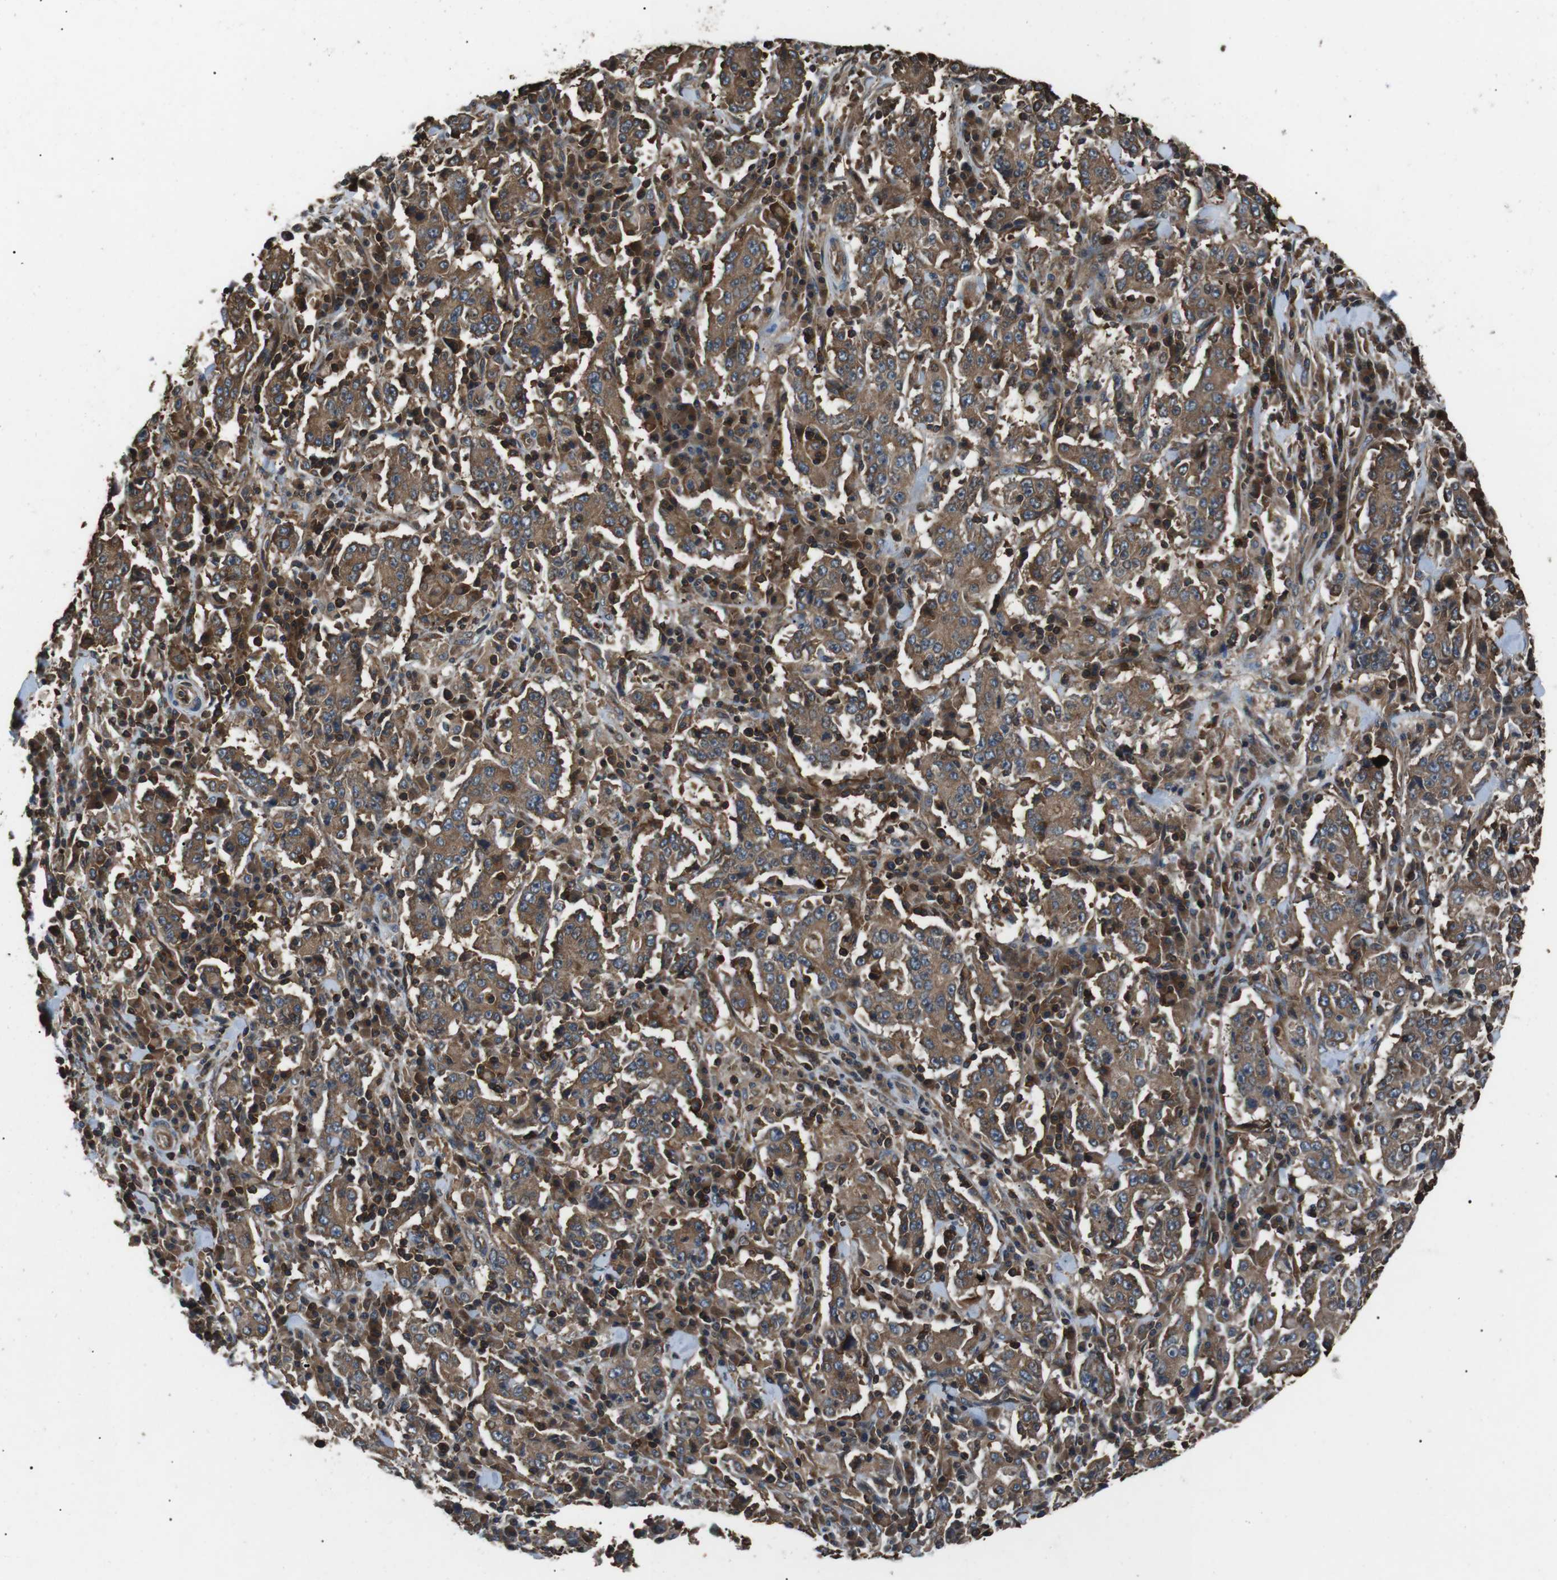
{"staining": {"intensity": "moderate", "quantity": ">75%", "location": "cytoplasmic/membranous"}, "tissue": "stomach cancer", "cell_type": "Tumor cells", "image_type": "cancer", "snomed": [{"axis": "morphology", "description": "Normal tissue, NOS"}, {"axis": "morphology", "description": "Adenocarcinoma, NOS"}, {"axis": "topography", "description": "Stomach, upper"}, {"axis": "topography", "description": "Stomach"}], "caption": "Protein positivity by immunohistochemistry (IHC) displays moderate cytoplasmic/membranous positivity in about >75% of tumor cells in stomach adenocarcinoma.", "gene": "GPR161", "patient": {"sex": "male", "age": 59}}